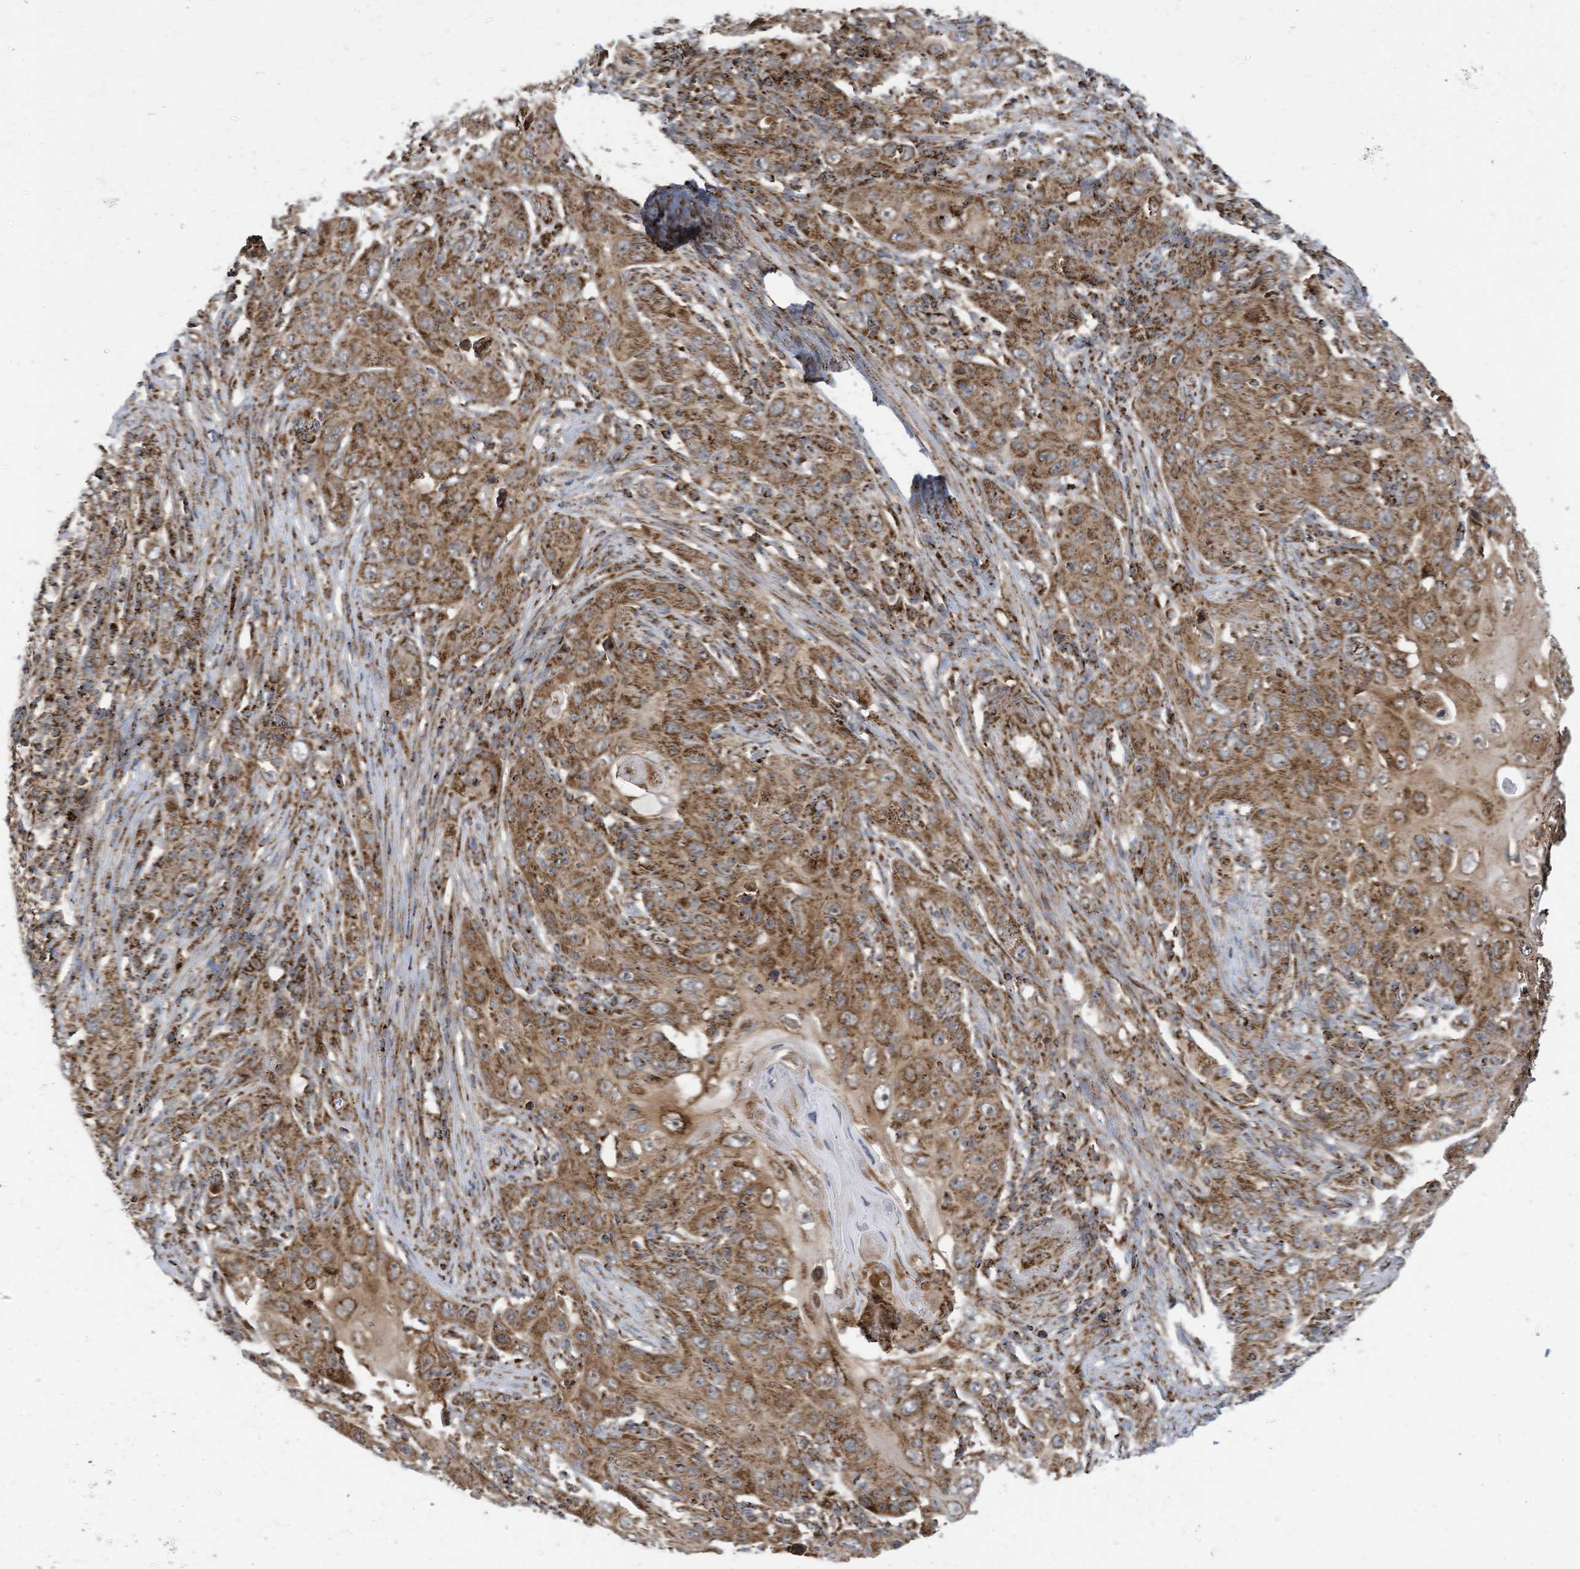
{"staining": {"intensity": "moderate", "quantity": ">75%", "location": "cytoplasmic/membranous"}, "tissue": "skin cancer", "cell_type": "Tumor cells", "image_type": "cancer", "snomed": [{"axis": "morphology", "description": "Squamous cell carcinoma, NOS"}, {"axis": "topography", "description": "Skin"}], "caption": "Immunohistochemistry micrograph of neoplastic tissue: human skin squamous cell carcinoma stained using IHC demonstrates medium levels of moderate protein expression localized specifically in the cytoplasmic/membranous of tumor cells, appearing as a cytoplasmic/membranous brown color.", "gene": "COX10", "patient": {"sex": "female", "age": 88}}